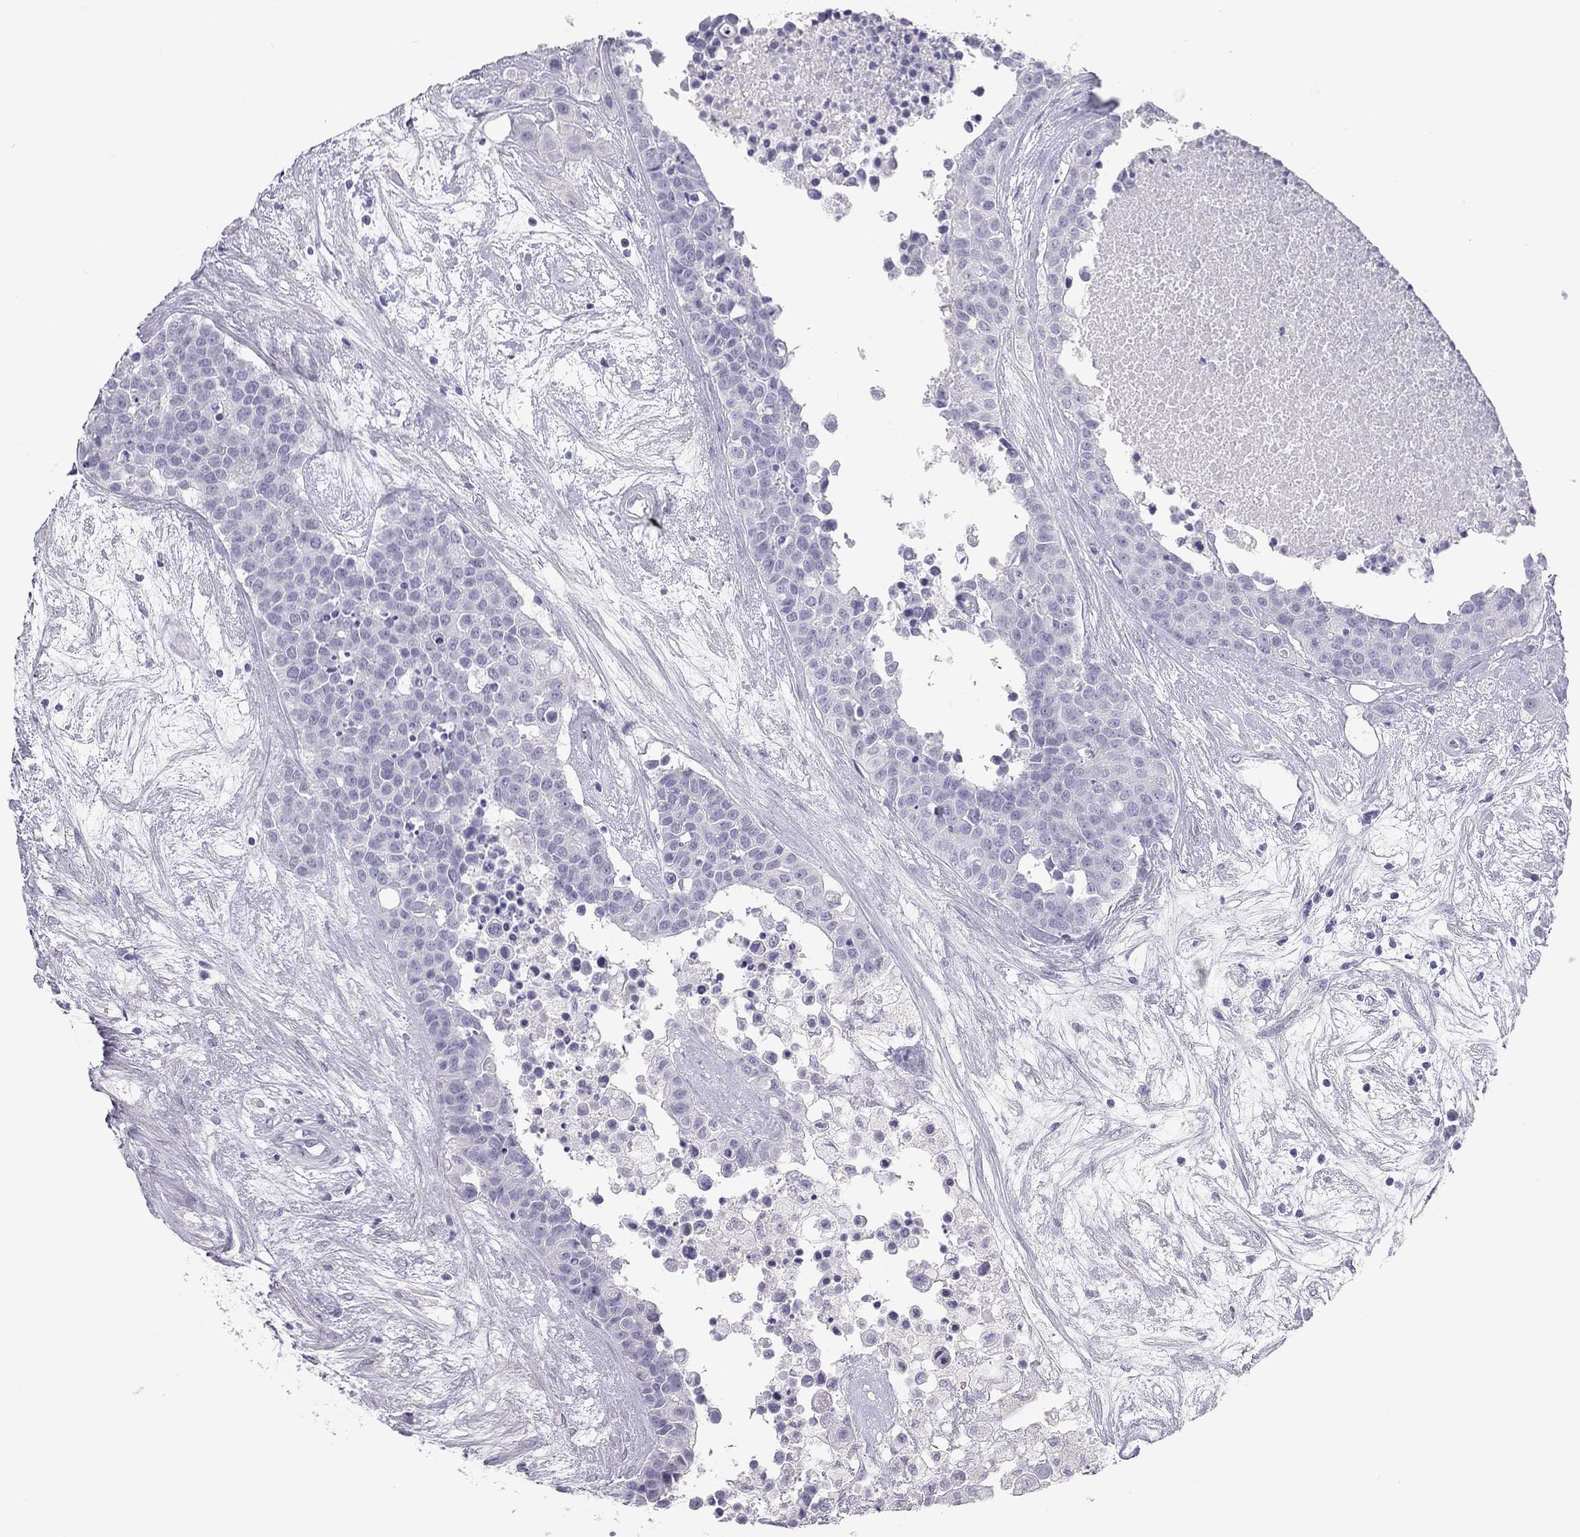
{"staining": {"intensity": "negative", "quantity": "none", "location": "none"}, "tissue": "carcinoid", "cell_type": "Tumor cells", "image_type": "cancer", "snomed": [{"axis": "morphology", "description": "Carcinoid, malignant, NOS"}, {"axis": "topography", "description": "Colon"}], "caption": "Tumor cells are negative for brown protein staining in carcinoid. (Immunohistochemistry, brightfield microscopy, high magnification).", "gene": "SPATA12", "patient": {"sex": "male", "age": 81}}